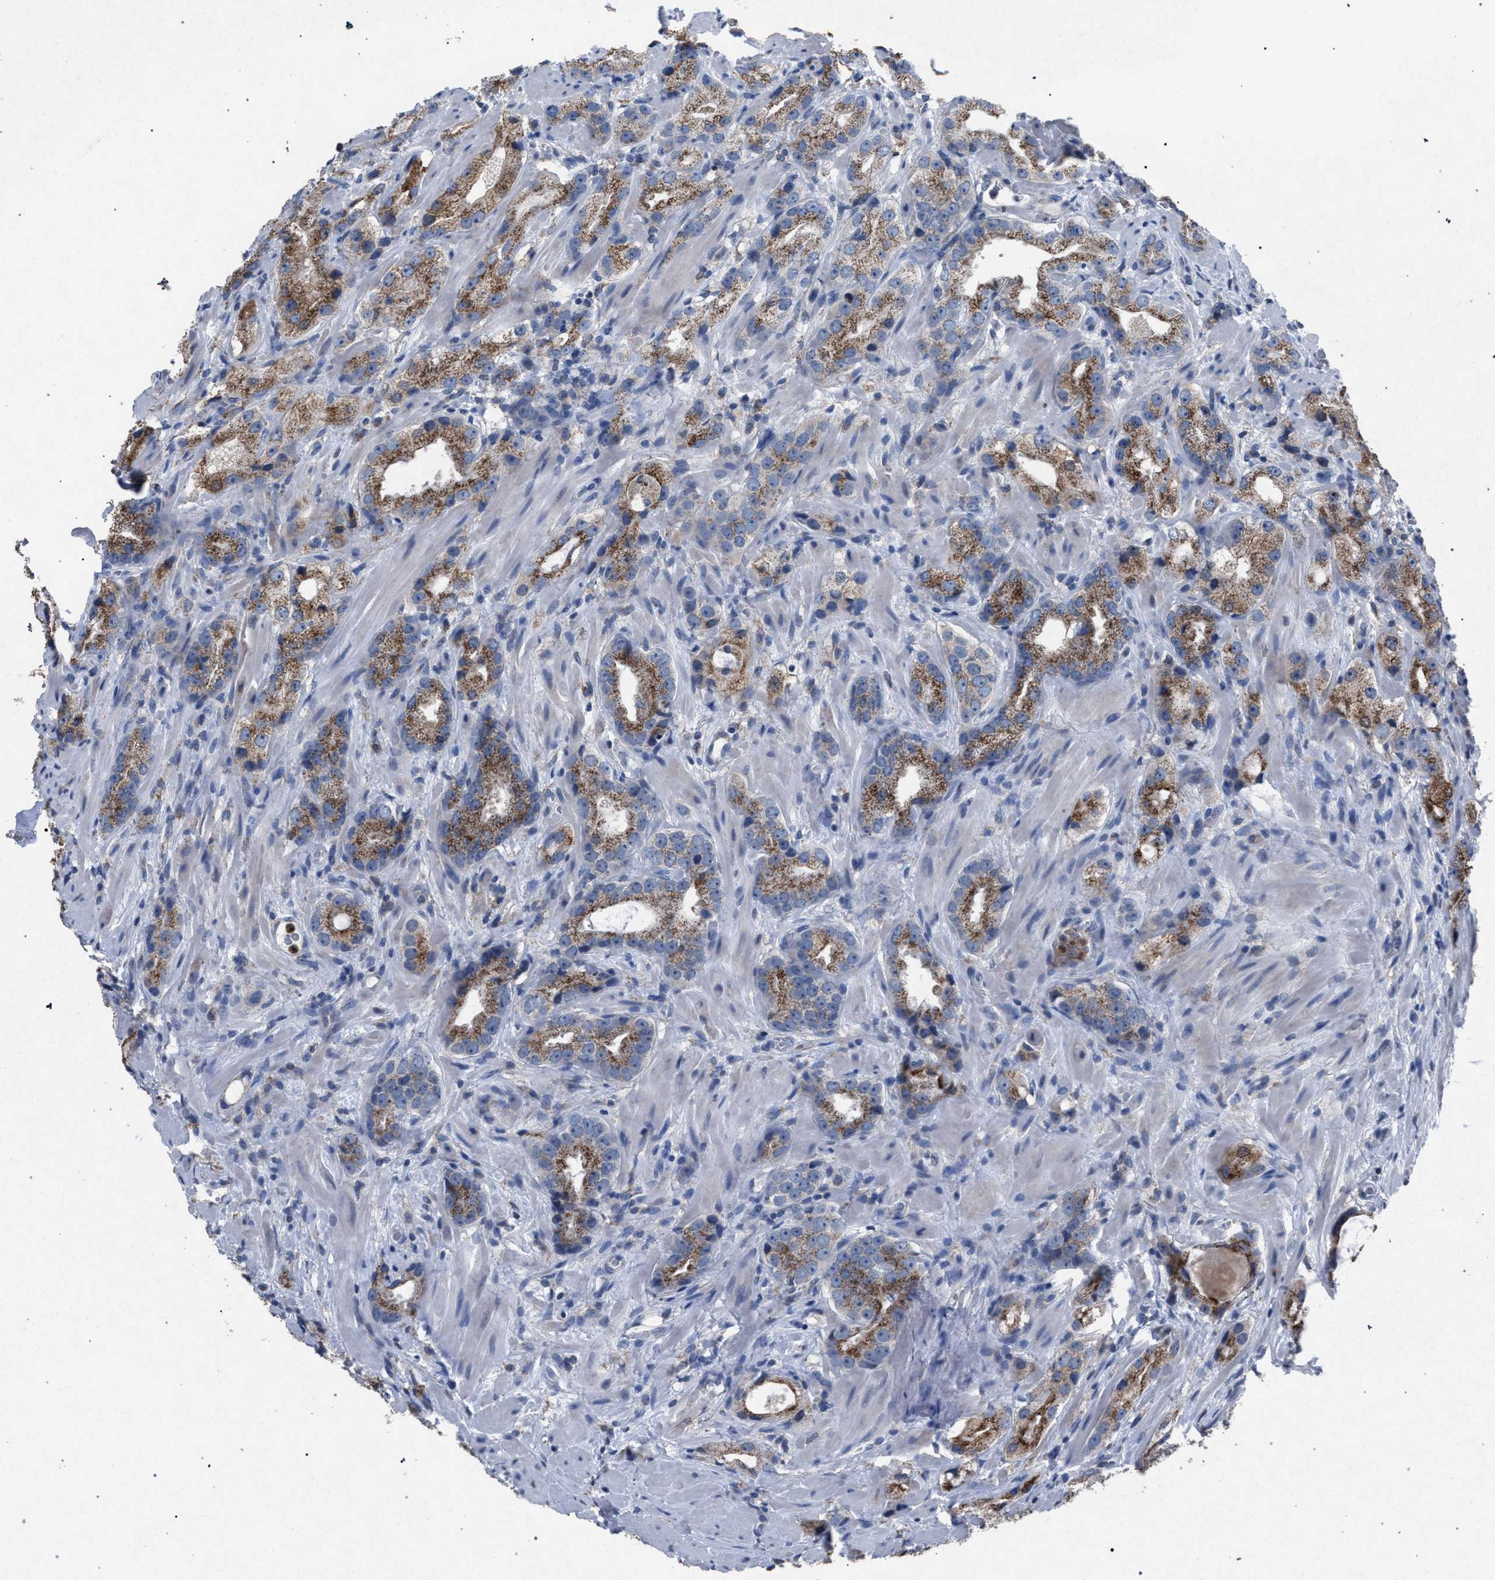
{"staining": {"intensity": "moderate", "quantity": ">75%", "location": "cytoplasmic/membranous"}, "tissue": "prostate cancer", "cell_type": "Tumor cells", "image_type": "cancer", "snomed": [{"axis": "morphology", "description": "Adenocarcinoma, High grade"}, {"axis": "topography", "description": "Prostate"}], "caption": "This is an image of immunohistochemistry staining of prostate cancer (high-grade adenocarcinoma), which shows moderate positivity in the cytoplasmic/membranous of tumor cells.", "gene": "HSD17B4", "patient": {"sex": "male", "age": 63}}